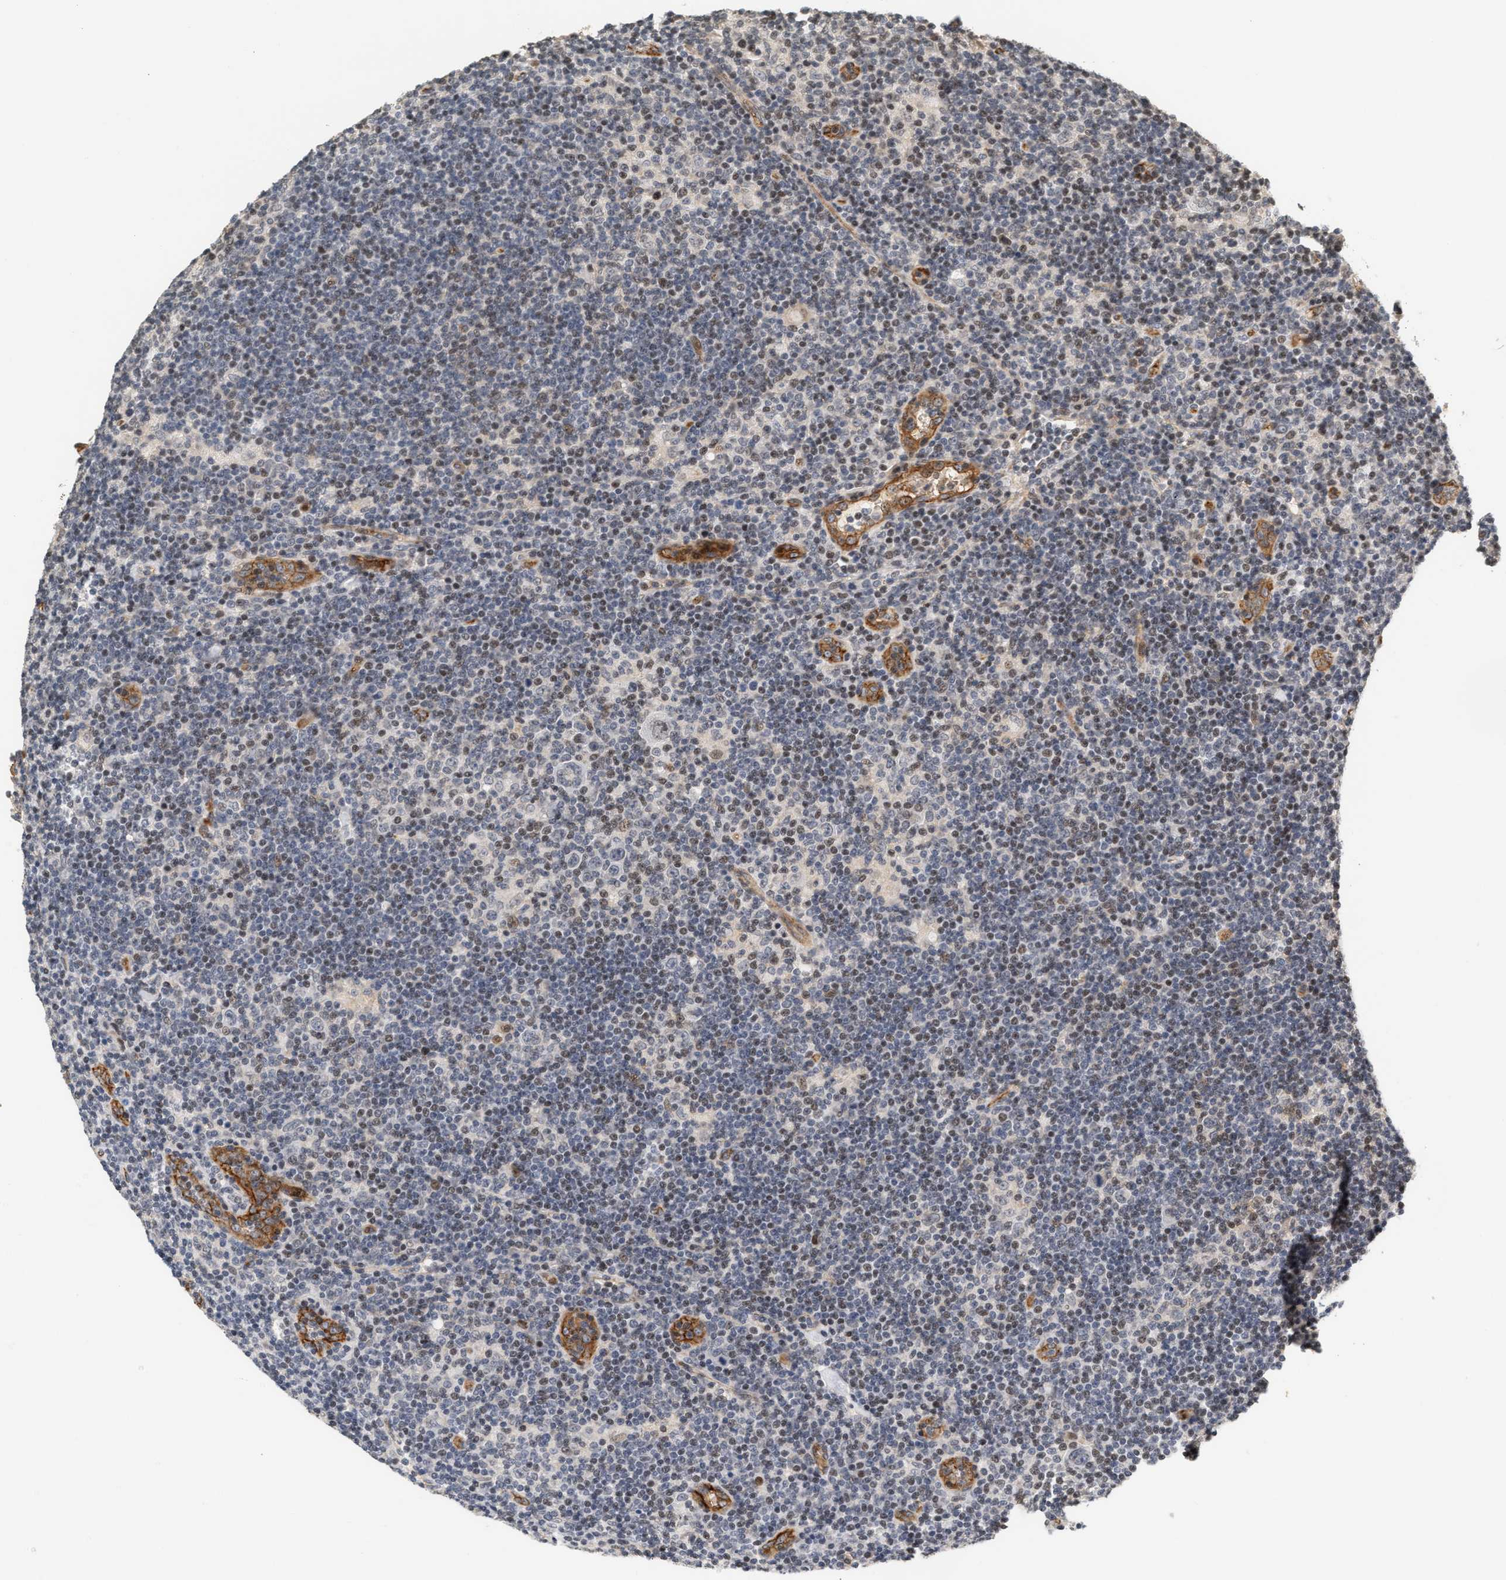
{"staining": {"intensity": "negative", "quantity": "none", "location": "none"}, "tissue": "lymphoma", "cell_type": "Tumor cells", "image_type": "cancer", "snomed": [{"axis": "morphology", "description": "Hodgkin's disease, NOS"}, {"axis": "topography", "description": "Lymph node"}], "caption": "DAB immunohistochemical staining of human Hodgkin's disease demonstrates no significant staining in tumor cells.", "gene": "PLXND1", "patient": {"sex": "female", "age": 57}}